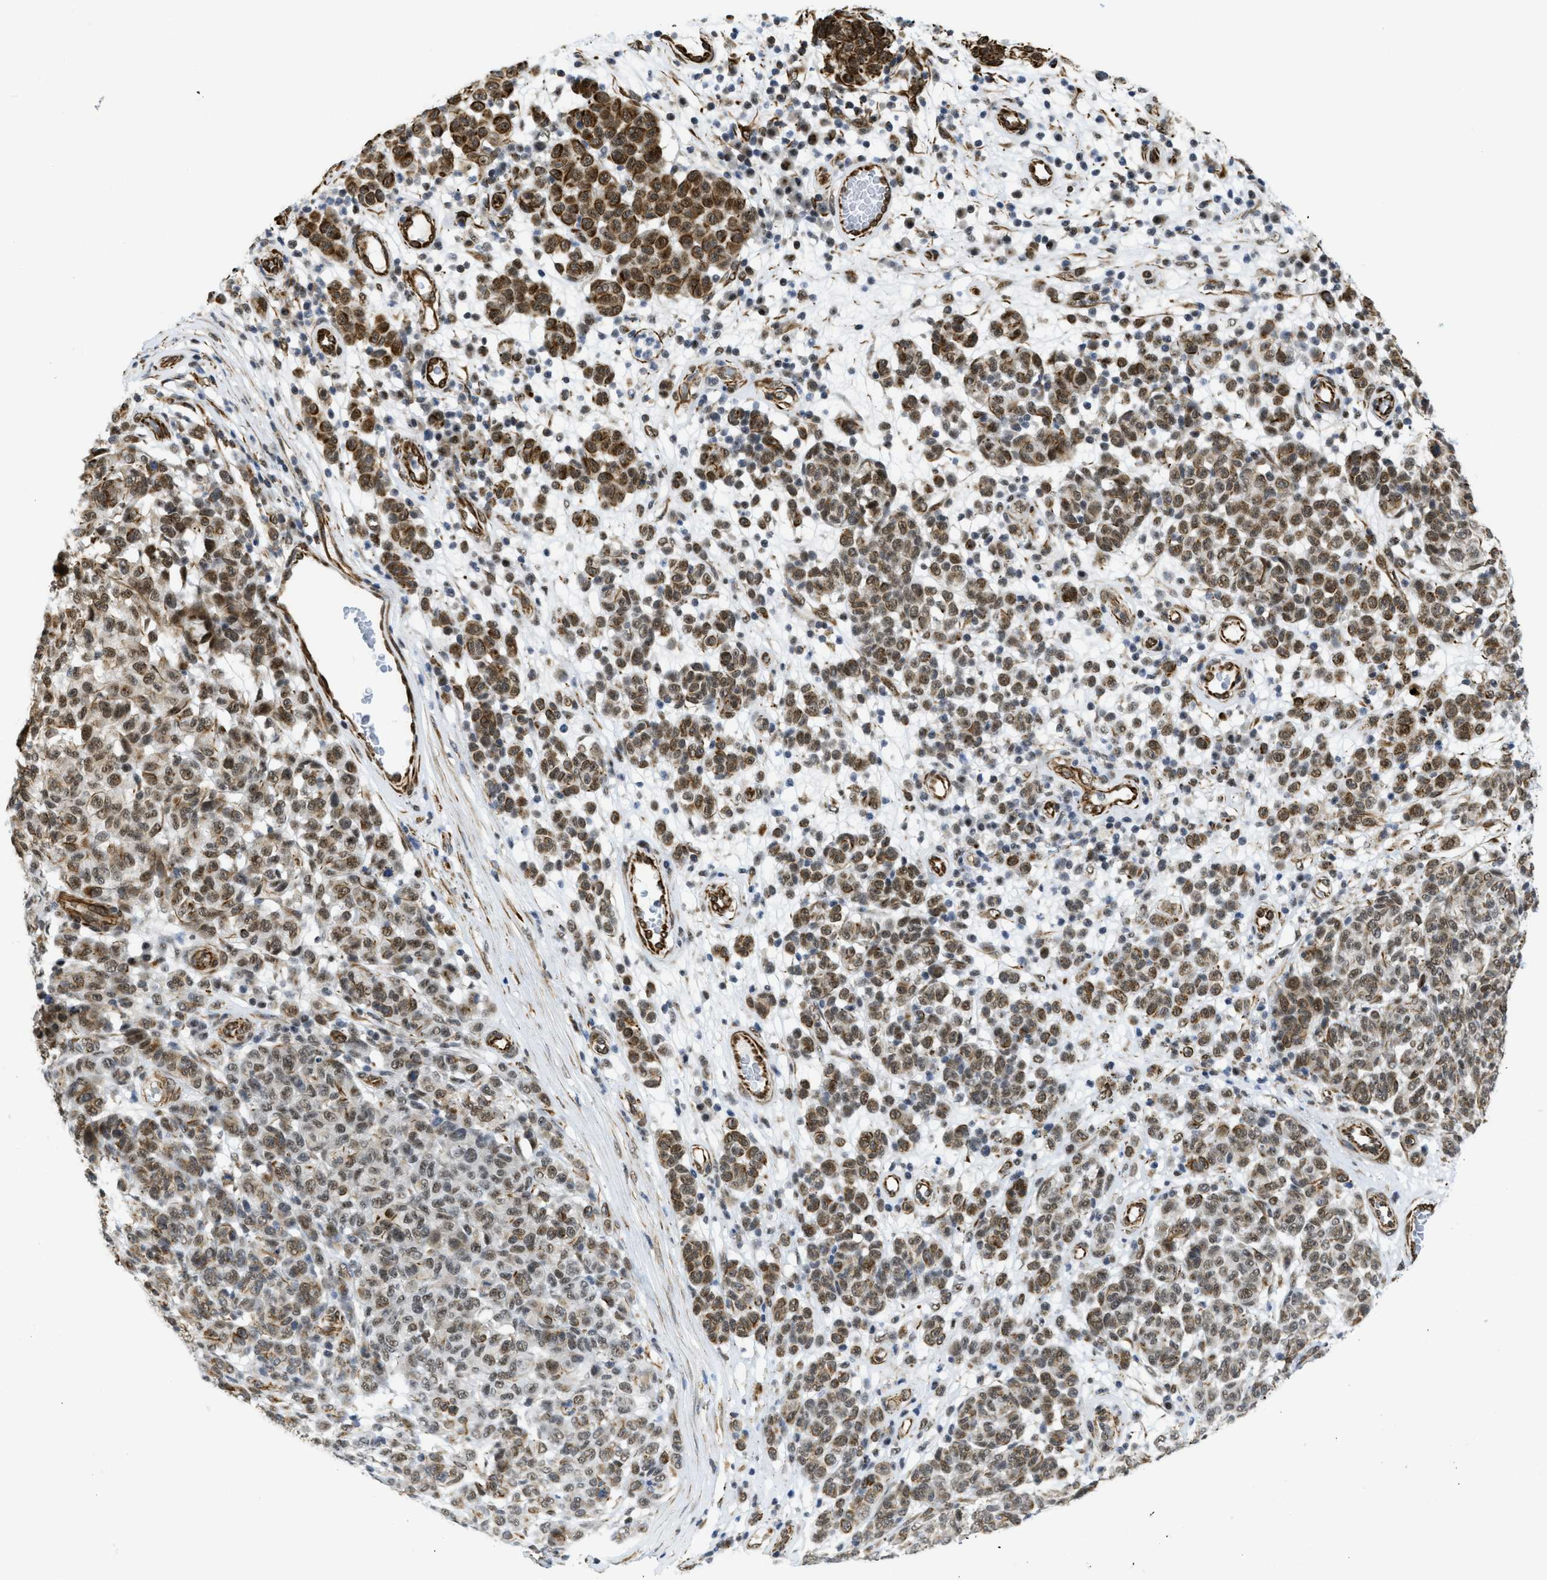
{"staining": {"intensity": "moderate", "quantity": ">75%", "location": "nuclear"}, "tissue": "melanoma", "cell_type": "Tumor cells", "image_type": "cancer", "snomed": [{"axis": "morphology", "description": "Malignant melanoma, NOS"}, {"axis": "topography", "description": "Skin"}], "caption": "IHC micrograph of neoplastic tissue: human melanoma stained using IHC reveals medium levels of moderate protein expression localized specifically in the nuclear of tumor cells, appearing as a nuclear brown color.", "gene": "LRRC8B", "patient": {"sex": "male", "age": 59}}